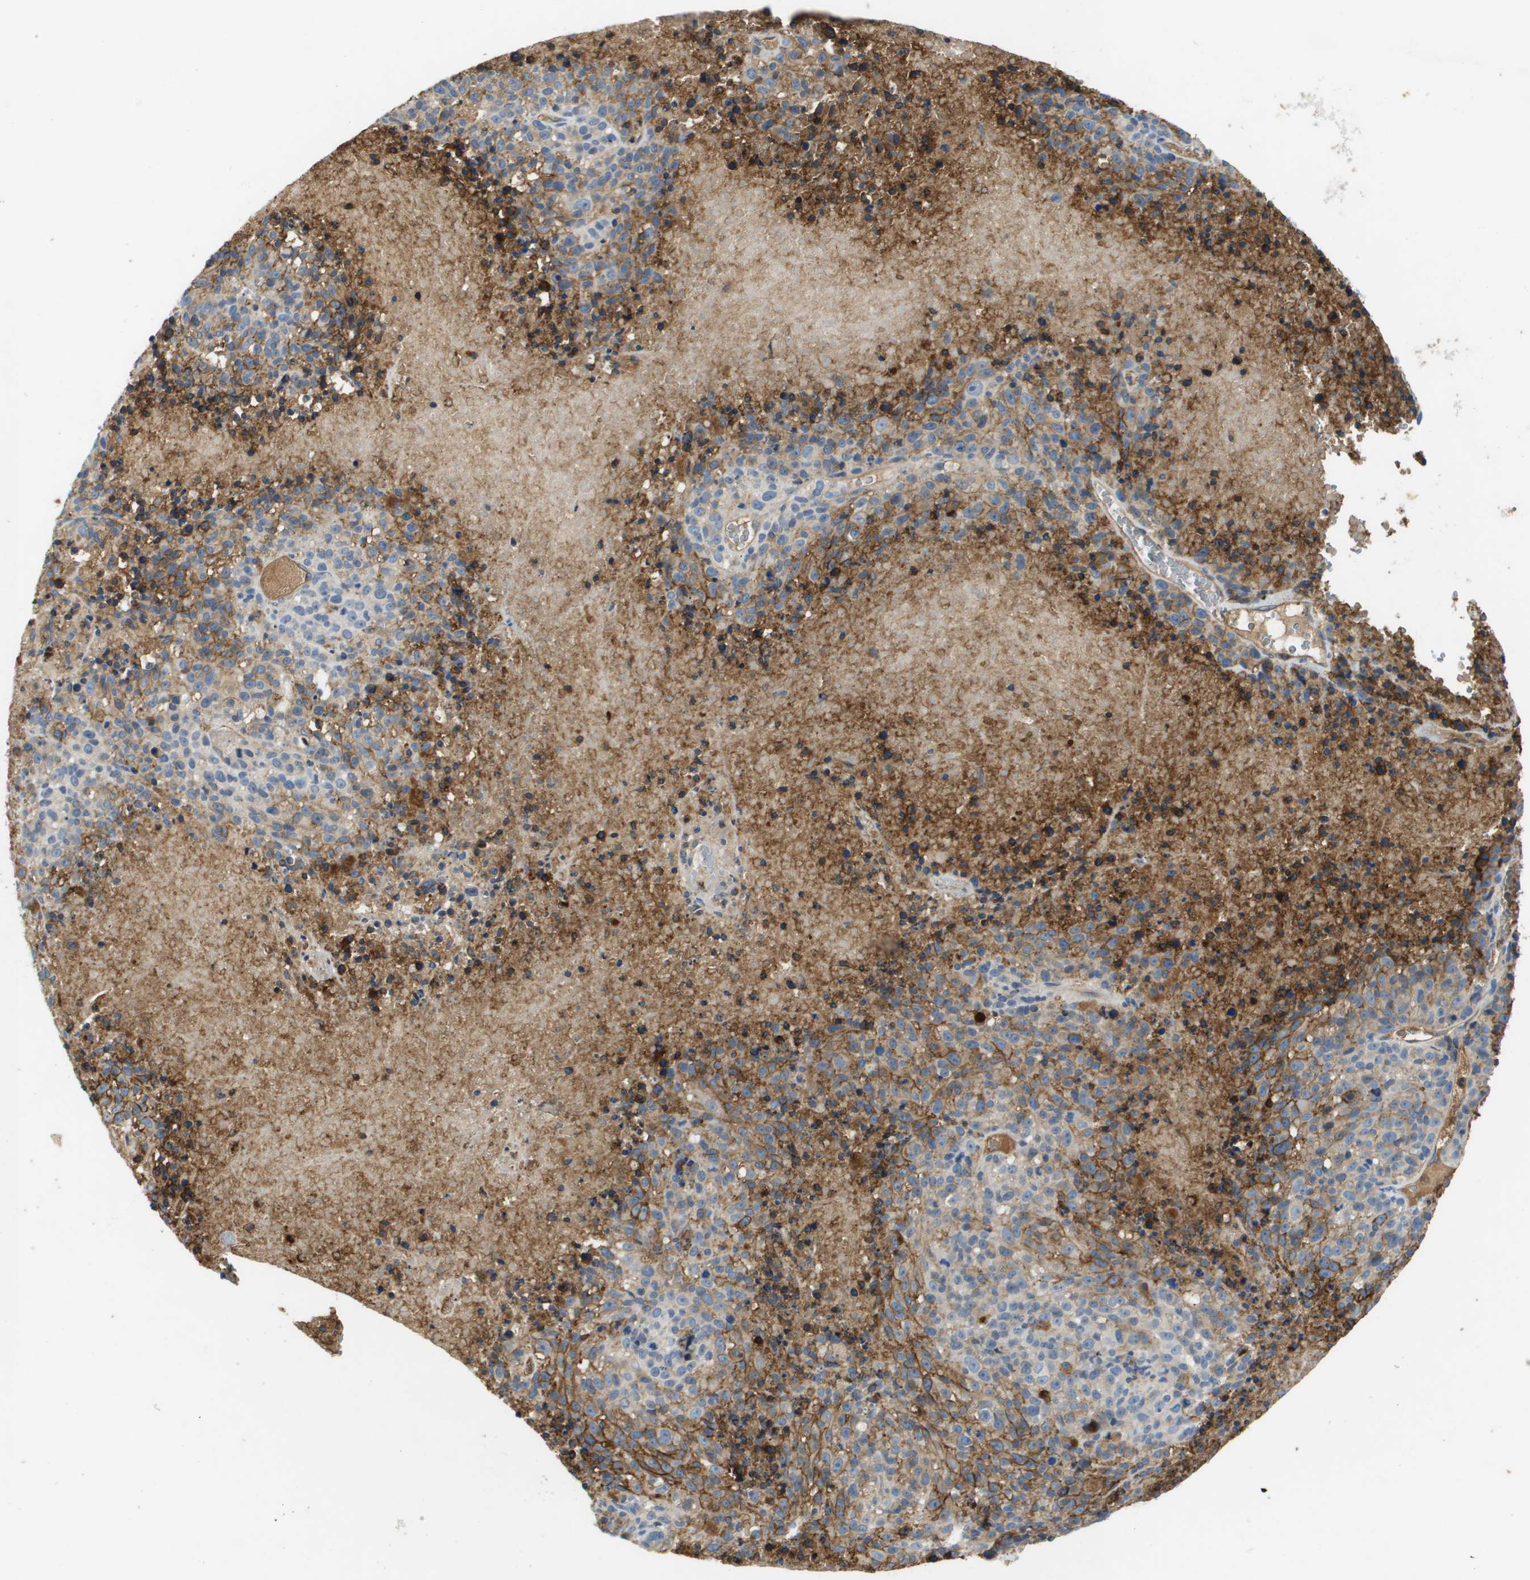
{"staining": {"intensity": "moderate", "quantity": "25%-75%", "location": "cytoplasmic/membranous"}, "tissue": "melanoma", "cell_type": "Tumor cells", "image_type": "cancer", "snomed": [{"axis": "morphology", "description": "Malignant melanoma, Metastatic site"}, {"axis": "topography", "description": "Cerebral cortex"}], "caption": "DAB (3,3'-diaminobenzidine) immunohistochemical staining of human melanoma reveals moderate cytoplasmic/membranous protein expression in about 25%-75% of tumor cells.", "gene": "SLC16A3", "patient": {"sex": "female", "age": 52}}